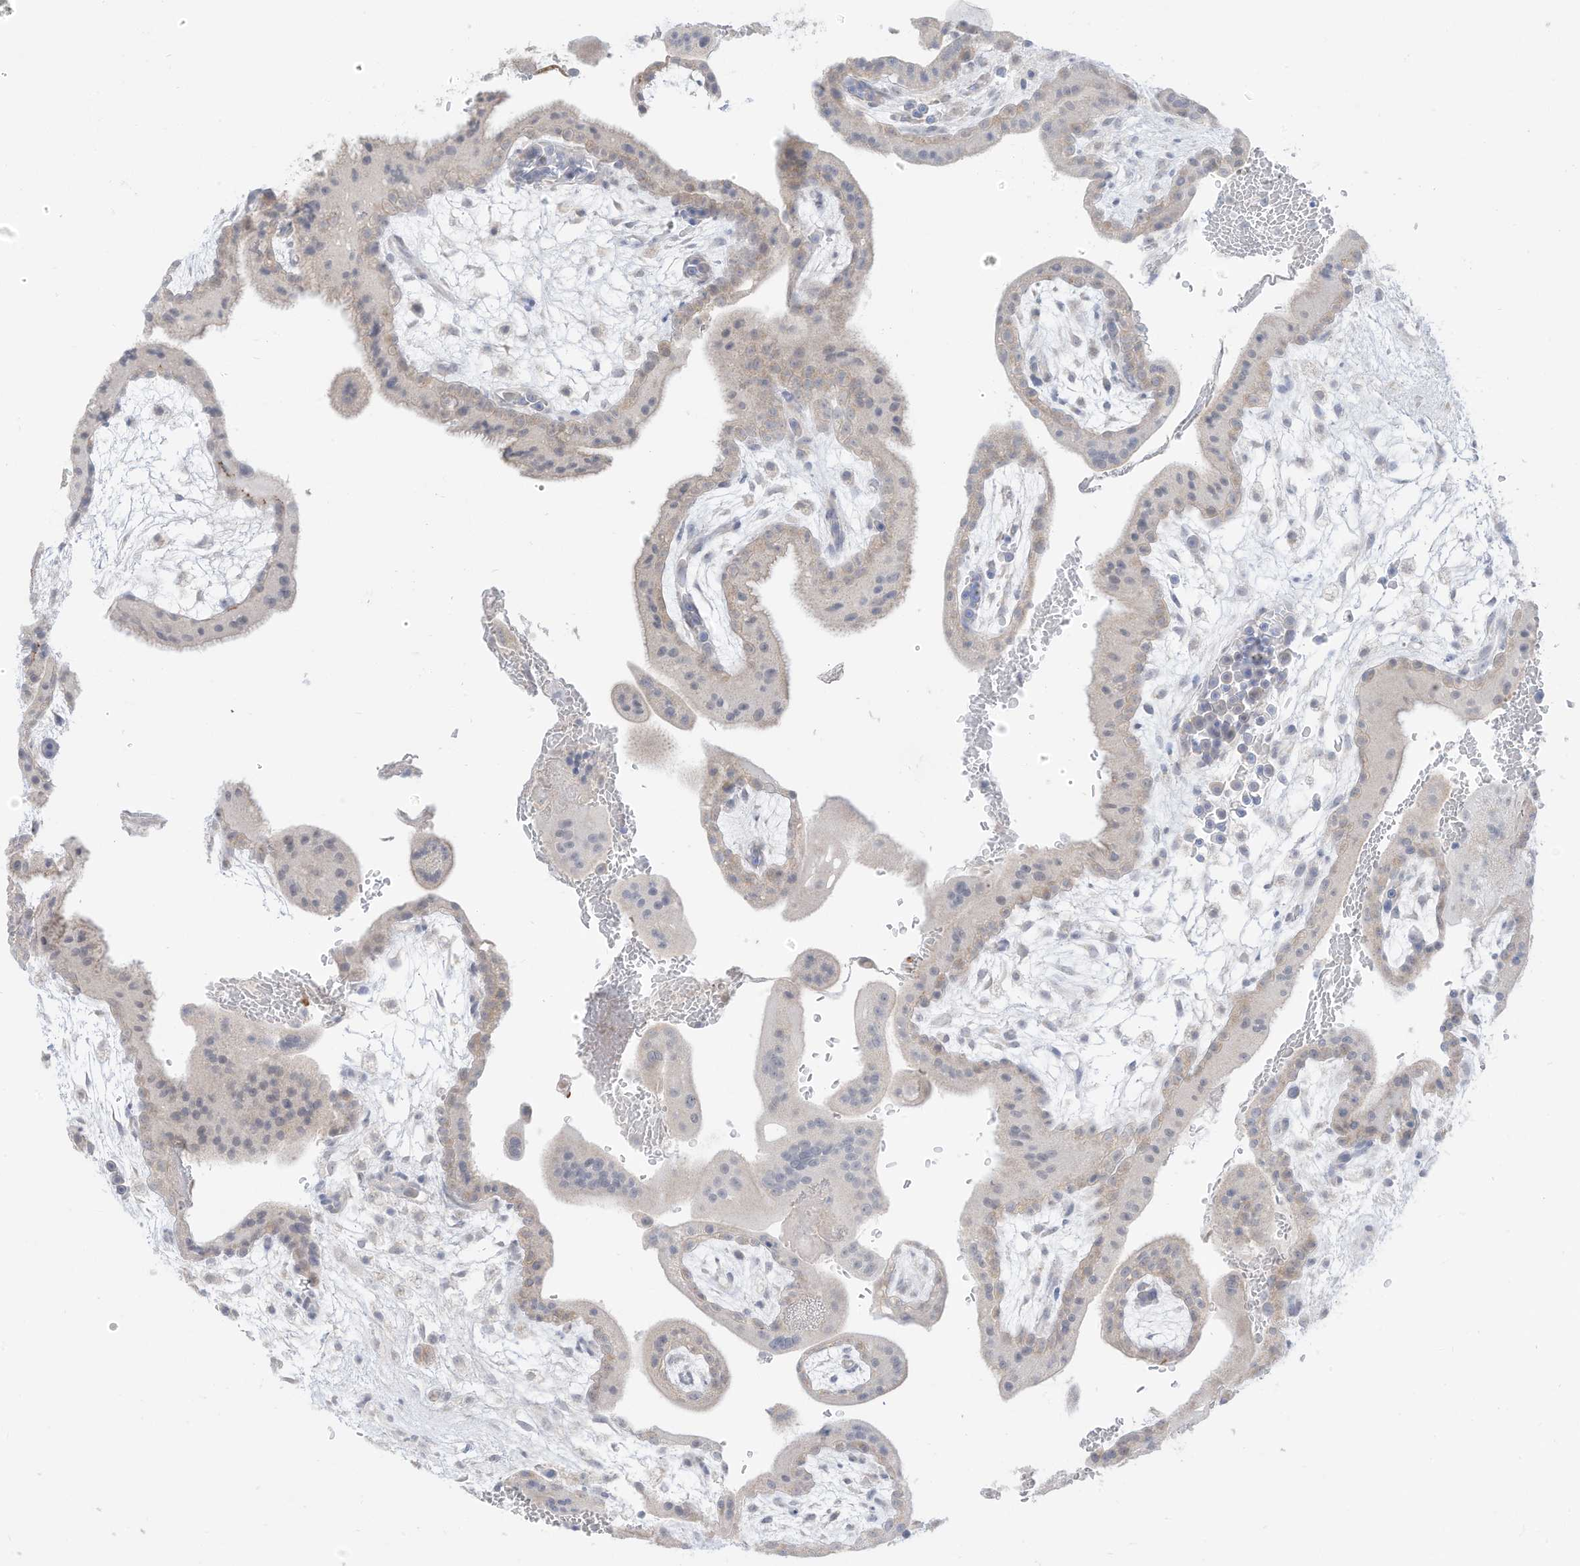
{"staining": {"intensity": "negative", "quantity": "none", "location": "none"}, "tissue": "placenta", "cell_type": "Decidual cells", "image_type": "normal", "snomed": [{"axis": "morphology", "description": "Normal tissue, NOS"}, {"axis": "topography", "description": "Placenta"}], "caption": "High power microscopy image of an immunohistochemistry (IHC) image of unremarkable placenta, revealing no significant expression in decidual cells. The staining is performed using DAB (3,3'-diaminobenzidine) brown chromogen with nuclei counter-stained in using hematoxylin.", "gene": "OGT", "patient": {"sex": "female", "age": 35}}